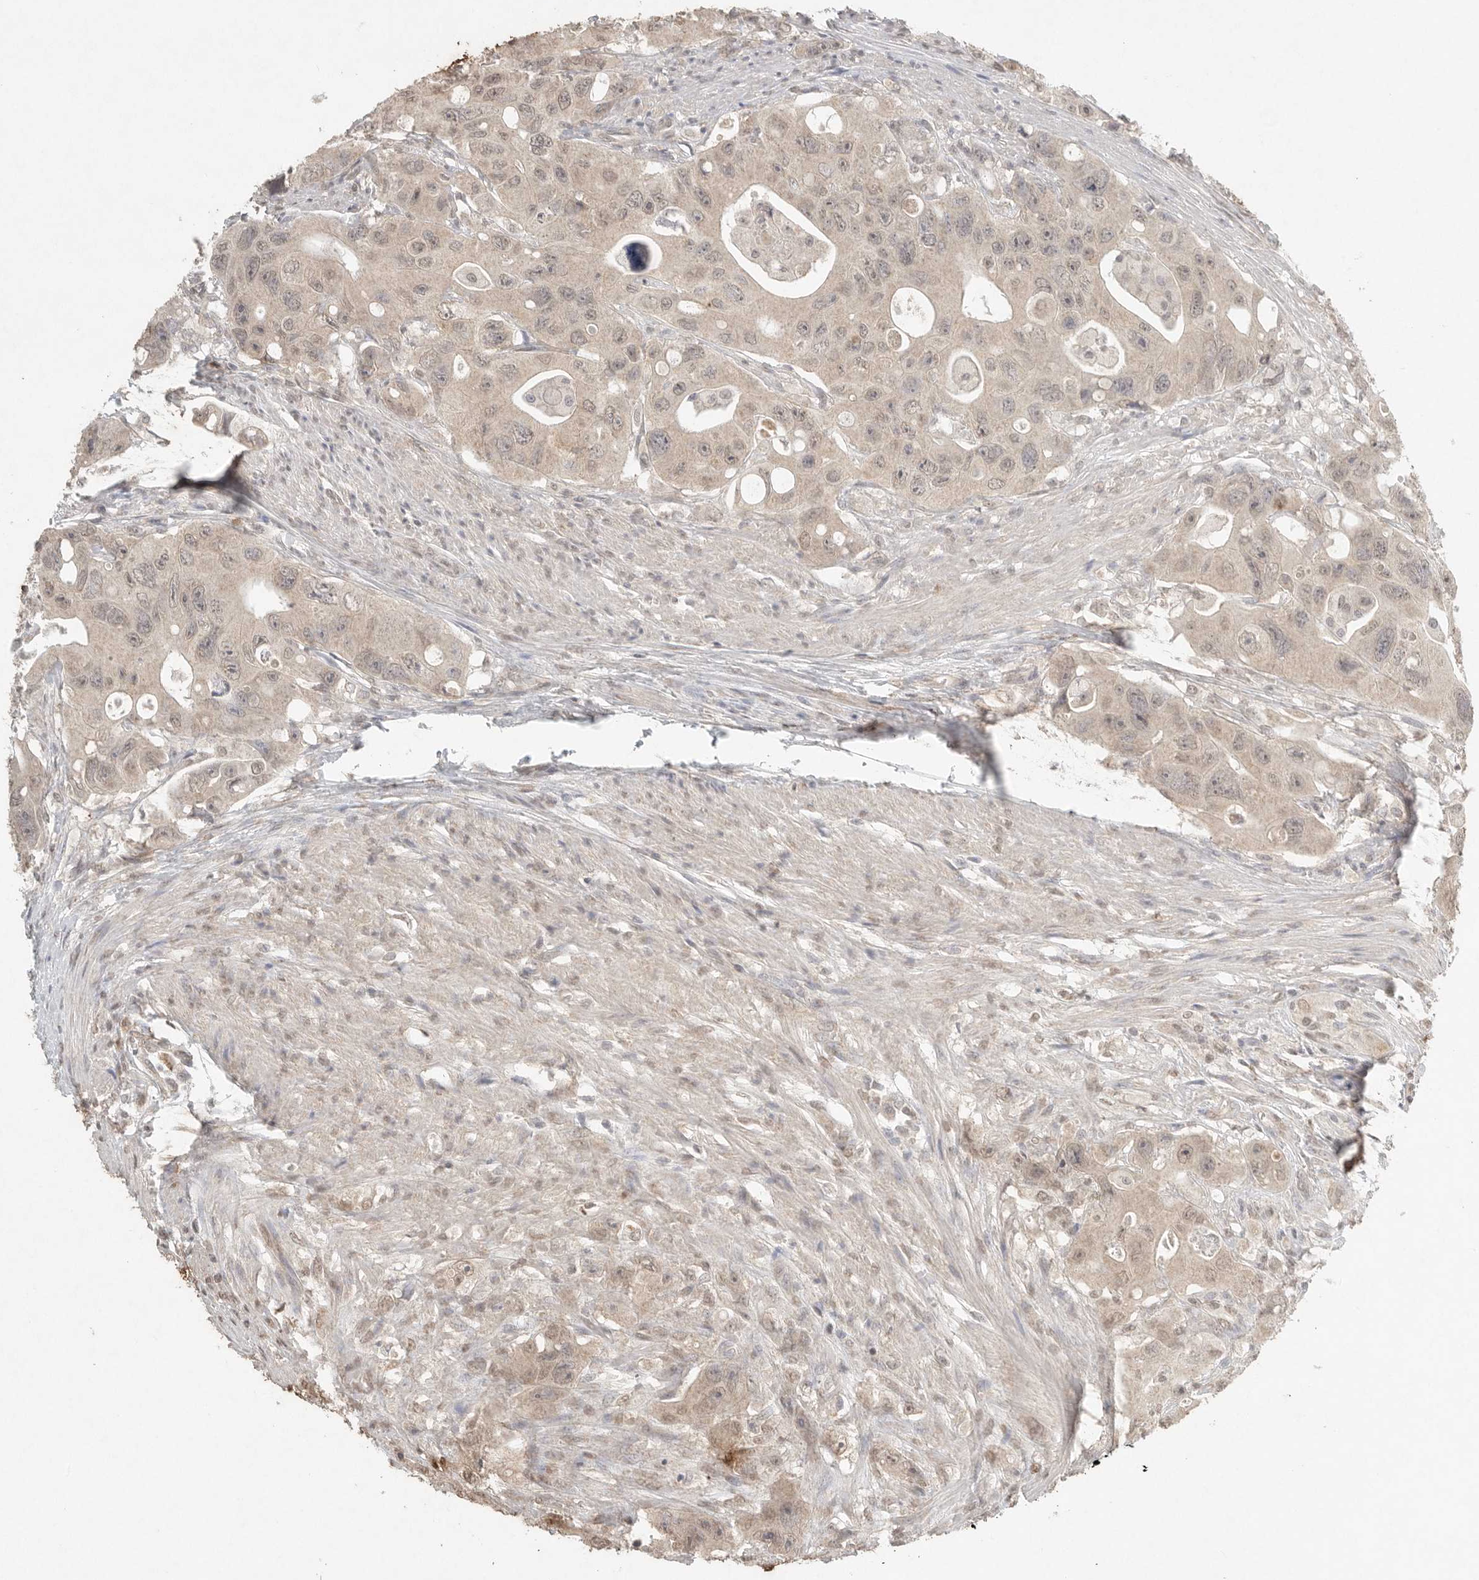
{"staining": {"intensity": "weak", "quantity": ">75%", "location": "cytoplasmic/membranous"}, "tissue": "colorectal cancer", "cell_type": "Tumor cells", "image_type": "cancer", "snomed": [{"axis": "morphology", "description": "Adenocarcinoma, NOS"}, {"axis": "topography", "description": "Colon"}], "caption": "High-power microscopy captured an immunohistochemistry image of colorectal cancer (adenocarcinoma), revealing weak cytoplasmic/membranous positivity in about >75% of tumor cells.", "gene": "KLK5", "patient": {"sex": "female", "age": 46}}